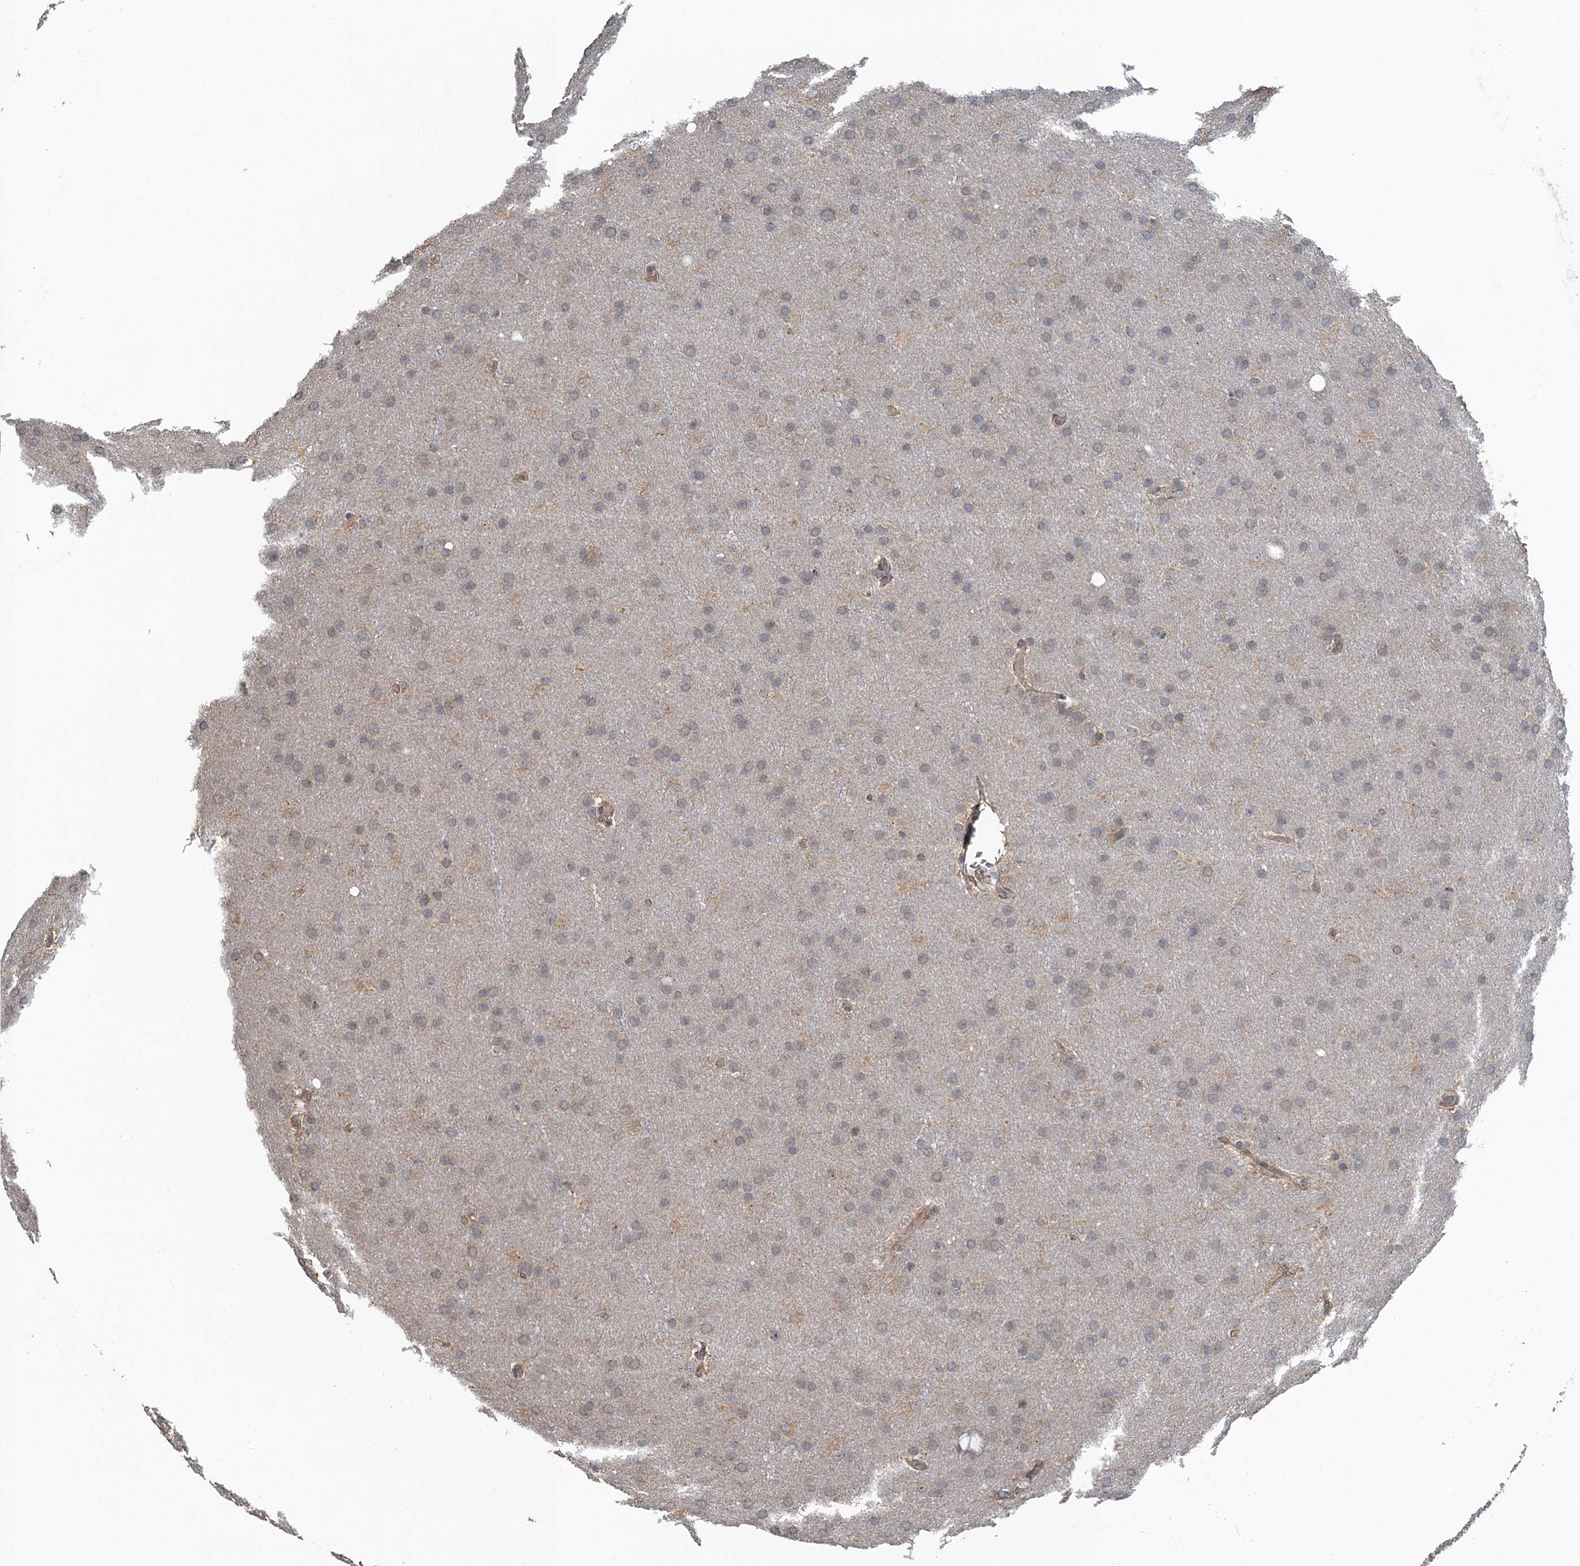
{"staining": {"intensity": "negative", "quantity": "none", "location": "none"}, "tissue": "glioma", "cell_type": "Tumor cells", "image_type": "cancer", "snomed": [{"axis": "morphology", "description": "Glioma, malignant, Low grade"}, {"axis": "topography", "description": "Brain"}], "caption": "High magnification brightfield microscopy of glioma stained with DAB (brown) and counterstained with hematoxylin (blue): tumor cells show no significant positivity.", "gene": "SNX32", "patient": {"sex": "female", "age": 32}}